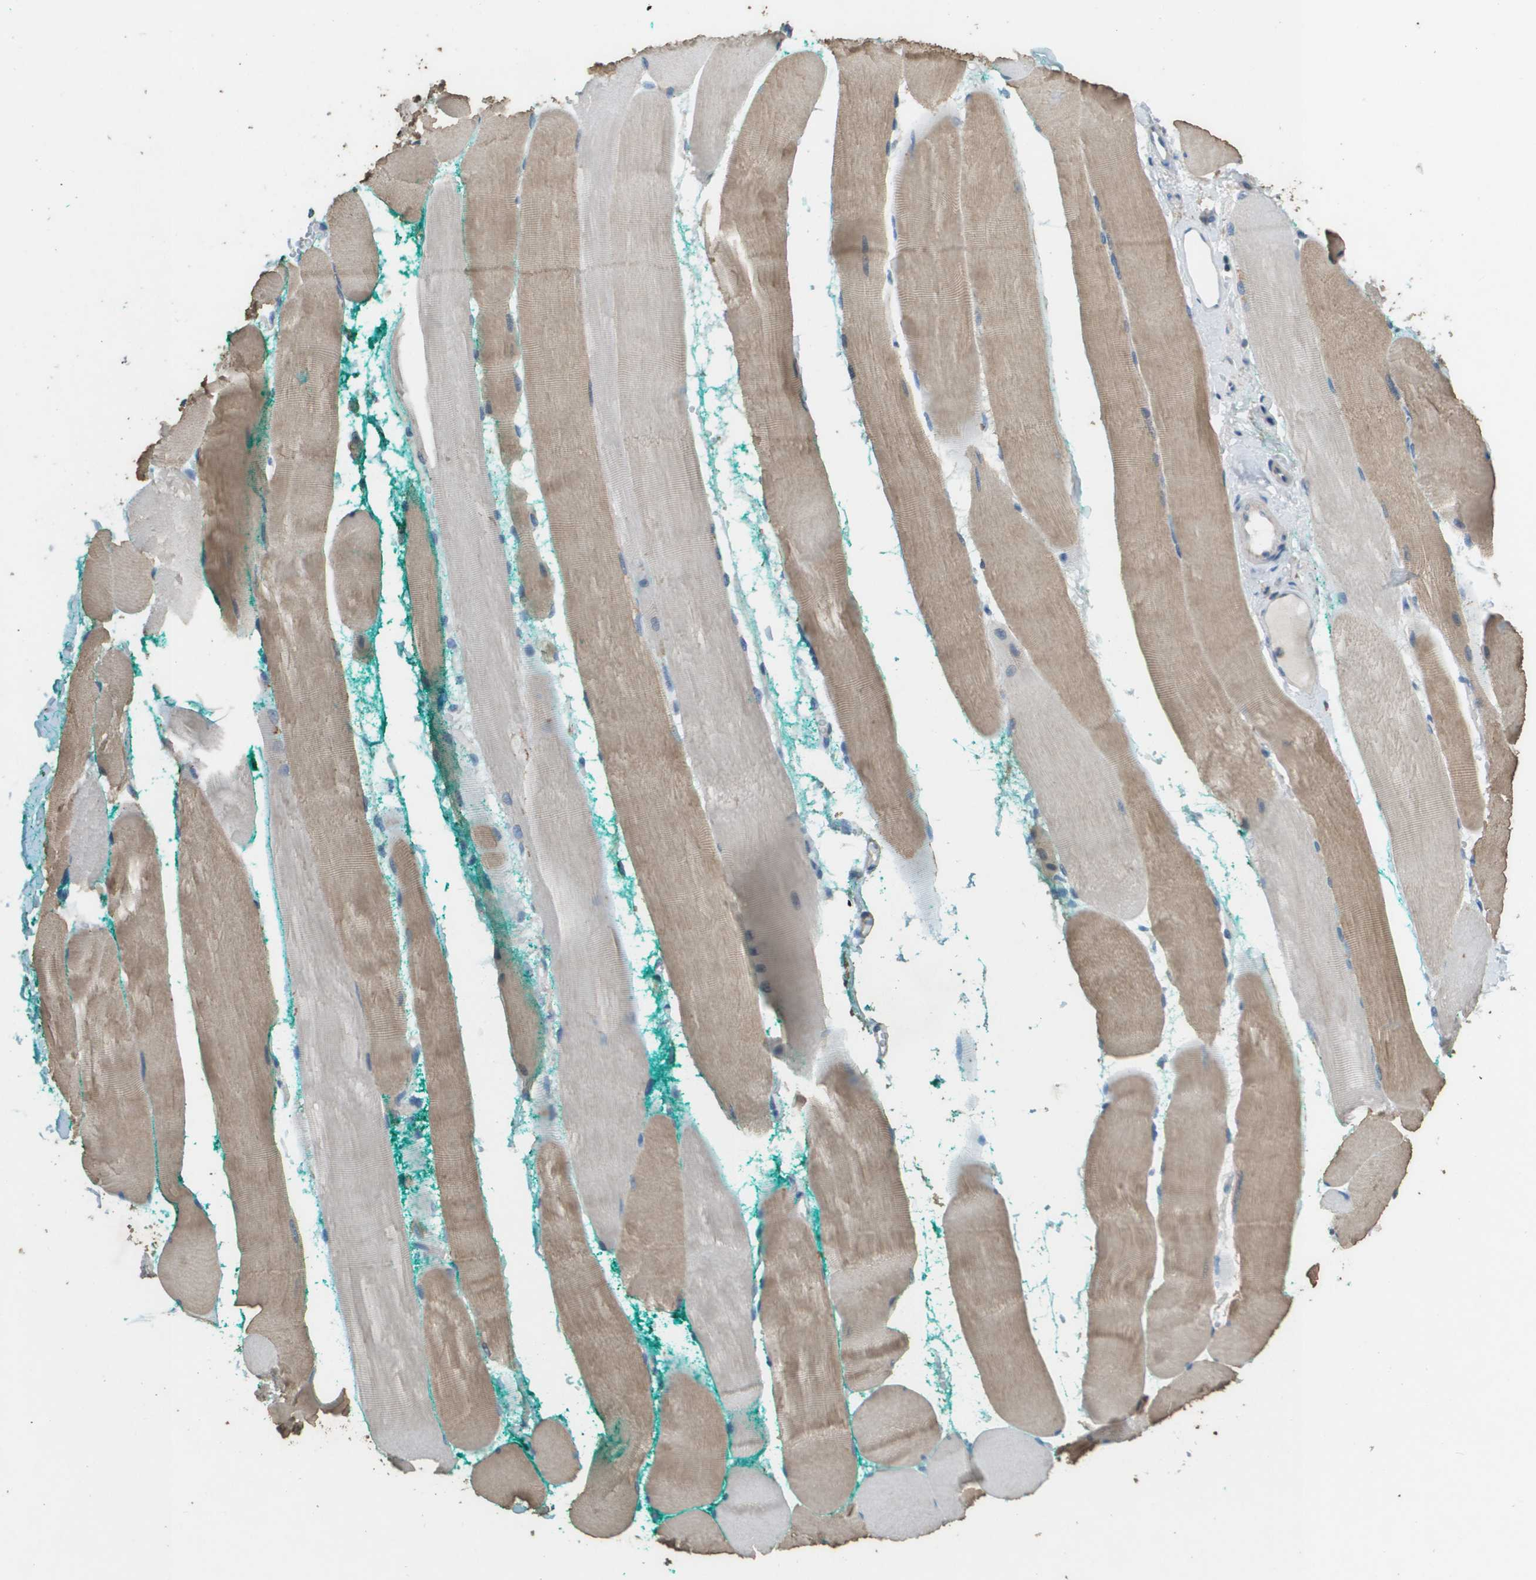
{"staining": {"intensity": "moderate", "quantity": "25%-75%", "location": "cytoplasmic/membranous"}, "tissue": "skeletal muscle", "cell_type": "Myocytes", "image_type": "normal", "snomed": [{"axis": "morphology", "description": "Normal tissue, NOS"}, {"axis": "morphology", "description": "Squamous cell carcinoma, NOS"}, {"axis": "topography", "description": "Skeletal muscle"}], "caption": "The histopathology image shows immunohistochemical staining of benign skeletal muscle. There is moderate cytoplasmic/membranous staining is appreciated in approximately 25%-75% of myocytes. Using DAB (brown) and hematoxylin (blue) stains, captured at high magnification using brightfield microscopy.", "gene": "MS4A7", "patient": {"sex": "male", "age": 51}}